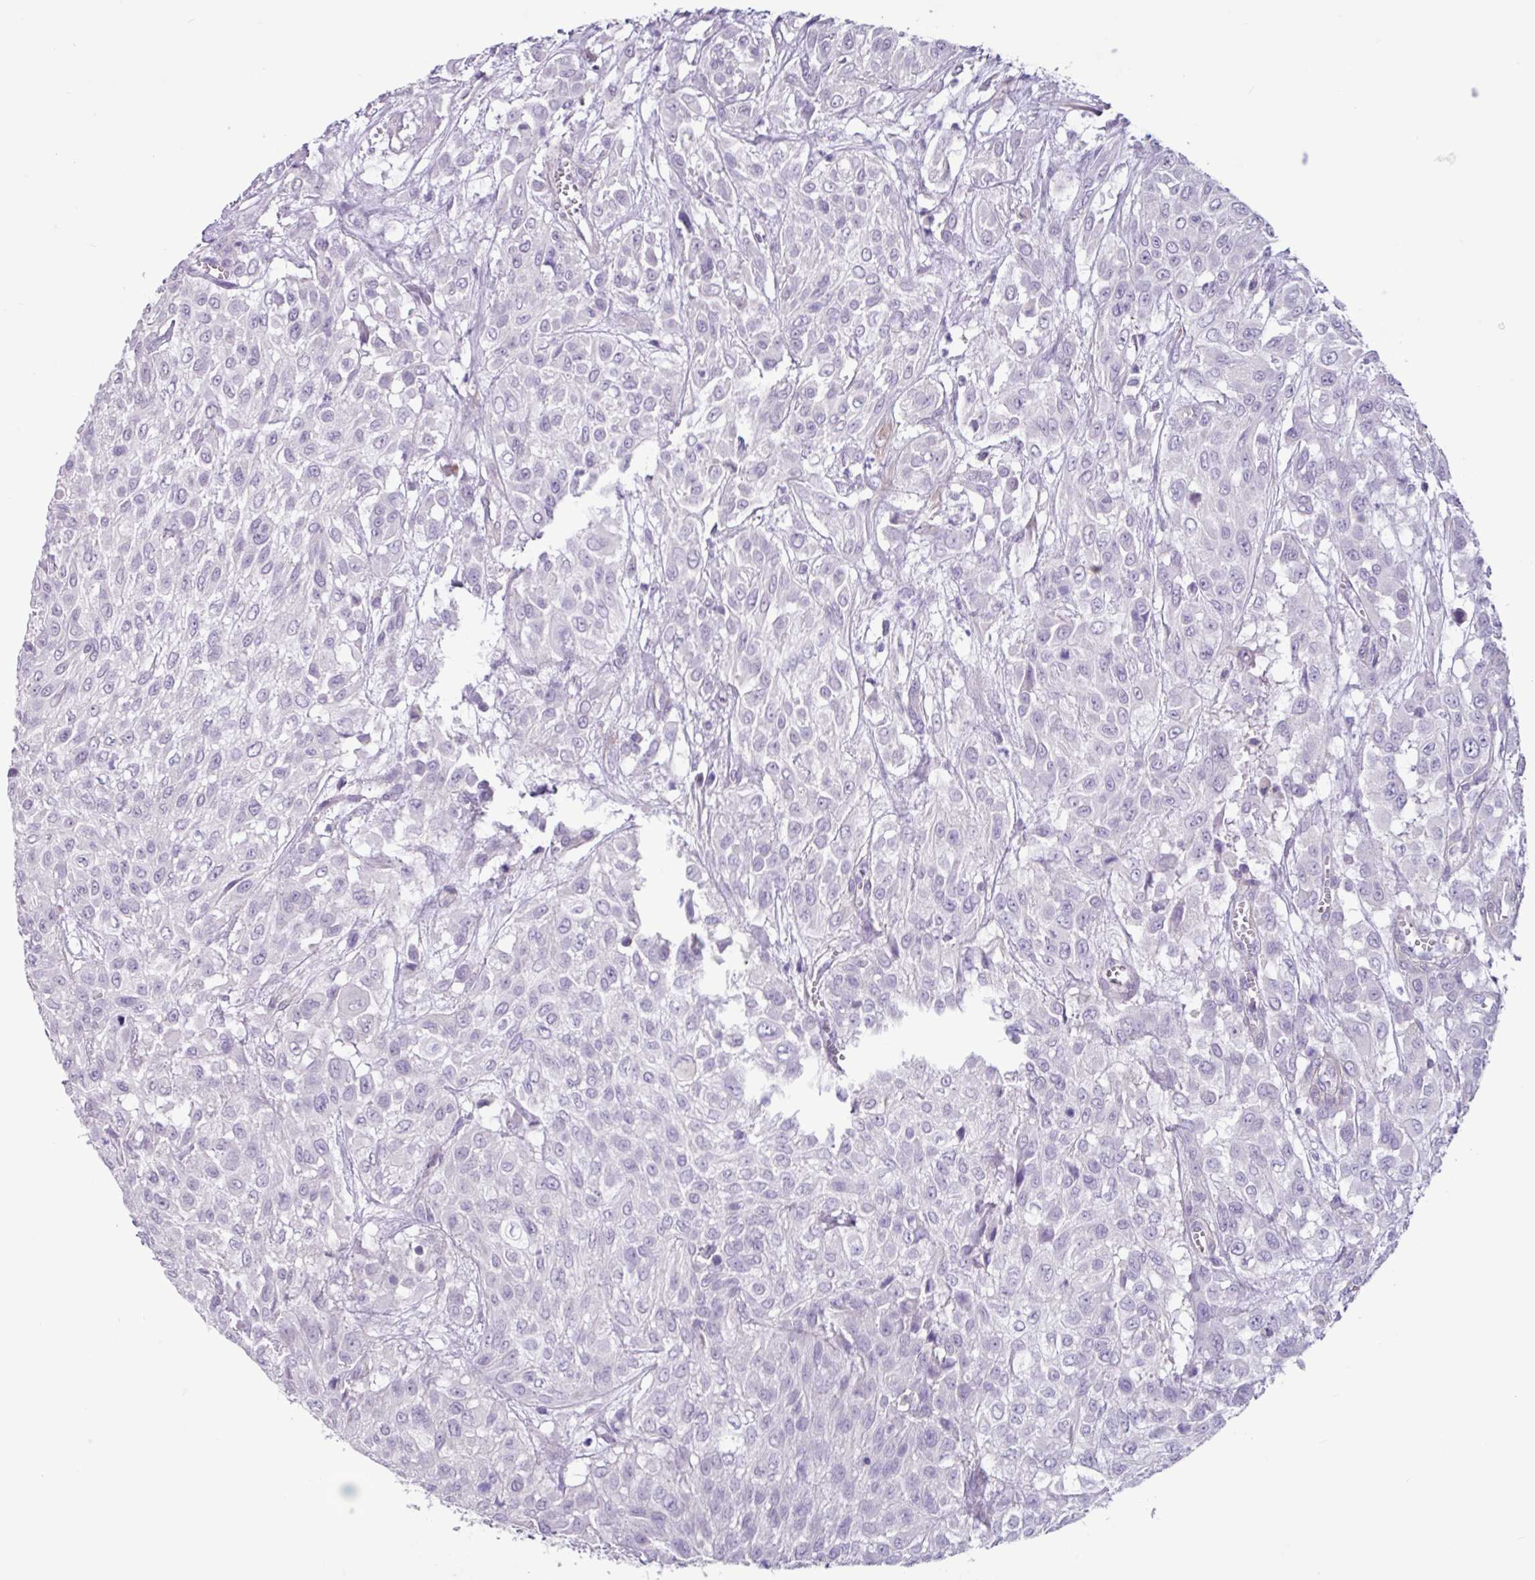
{"staining": {"intensity": "negative", "quantity": "none", "location": "none"}, "tissue": "urothelial cancer", "cell_type": "Tumor cells", "image_type": "cancer", "snomed": [{"axis": "morphology", "description": "Urothelial carcinoma, High grade"}, {"axis": "topography", "description": "Urinary bladder"}], "caption": "This image is of urothelial carcinoma (high-grade) stained with immunohistochemistry (IHC) to label a protein in brown with the nuclei are counter-stained blue. There is no staining in tumor cells.", "gene": "OTX1", "patient": {"sex": "male", "age": 57}}